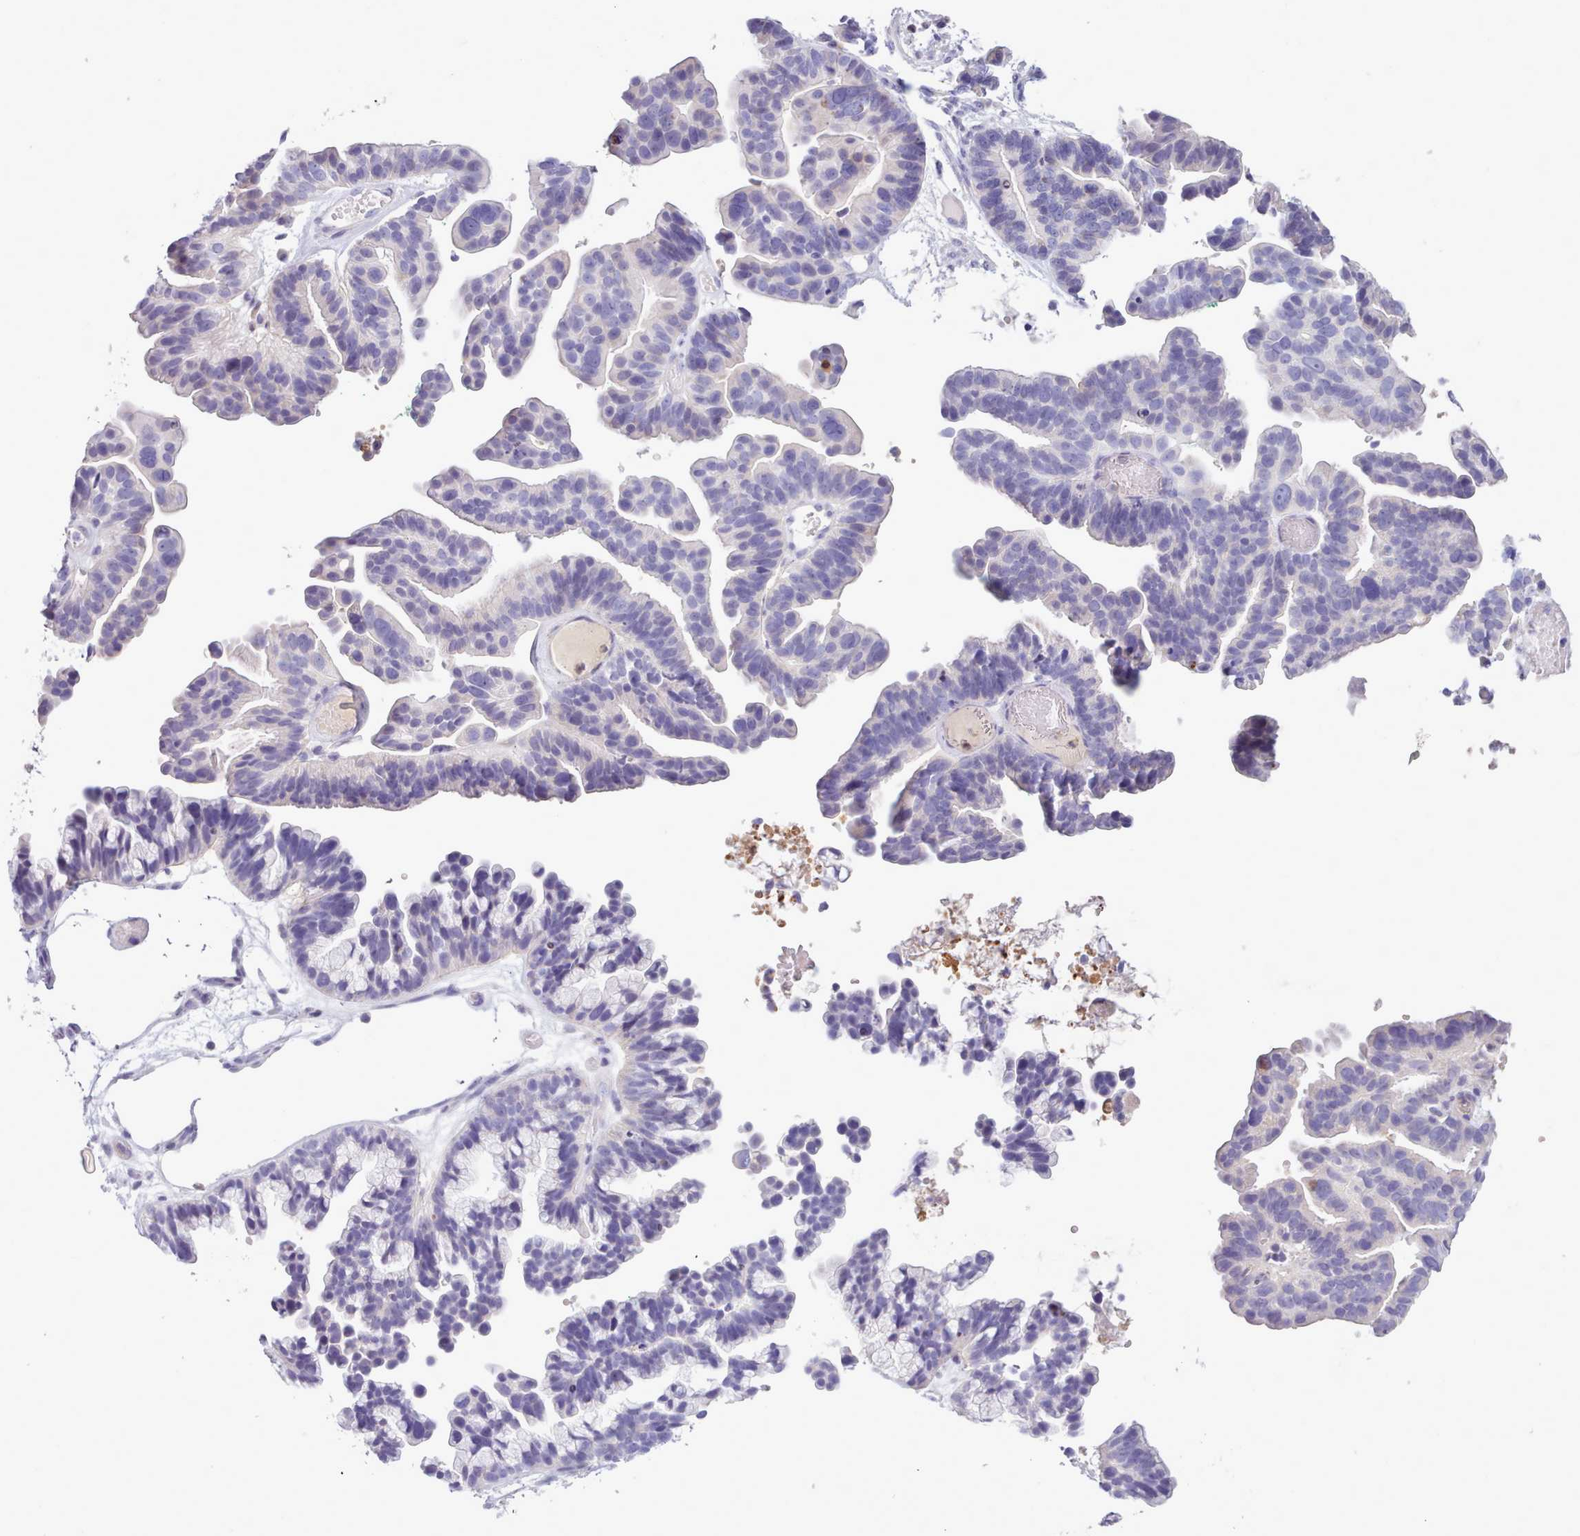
{"staining": {"intensity": "negative", "quantity": "none", "location": "none"}, "tissue": "ovarian cancer", "cell_type": "Tumor cells", "image_type": "cancer", "snomed": [{"axis": "morphology", "description": "Cystadenocarcinoma, serous, NOS"}, {"axis": "topography", "description": "Ovary"}], "caption": "Tumor cells are negative for brown protein staining in ovarian cancer (serous cystadenocarcinoma).", "gene": "CYP2A13", "patient": {"sex": "female", "age": 56}}